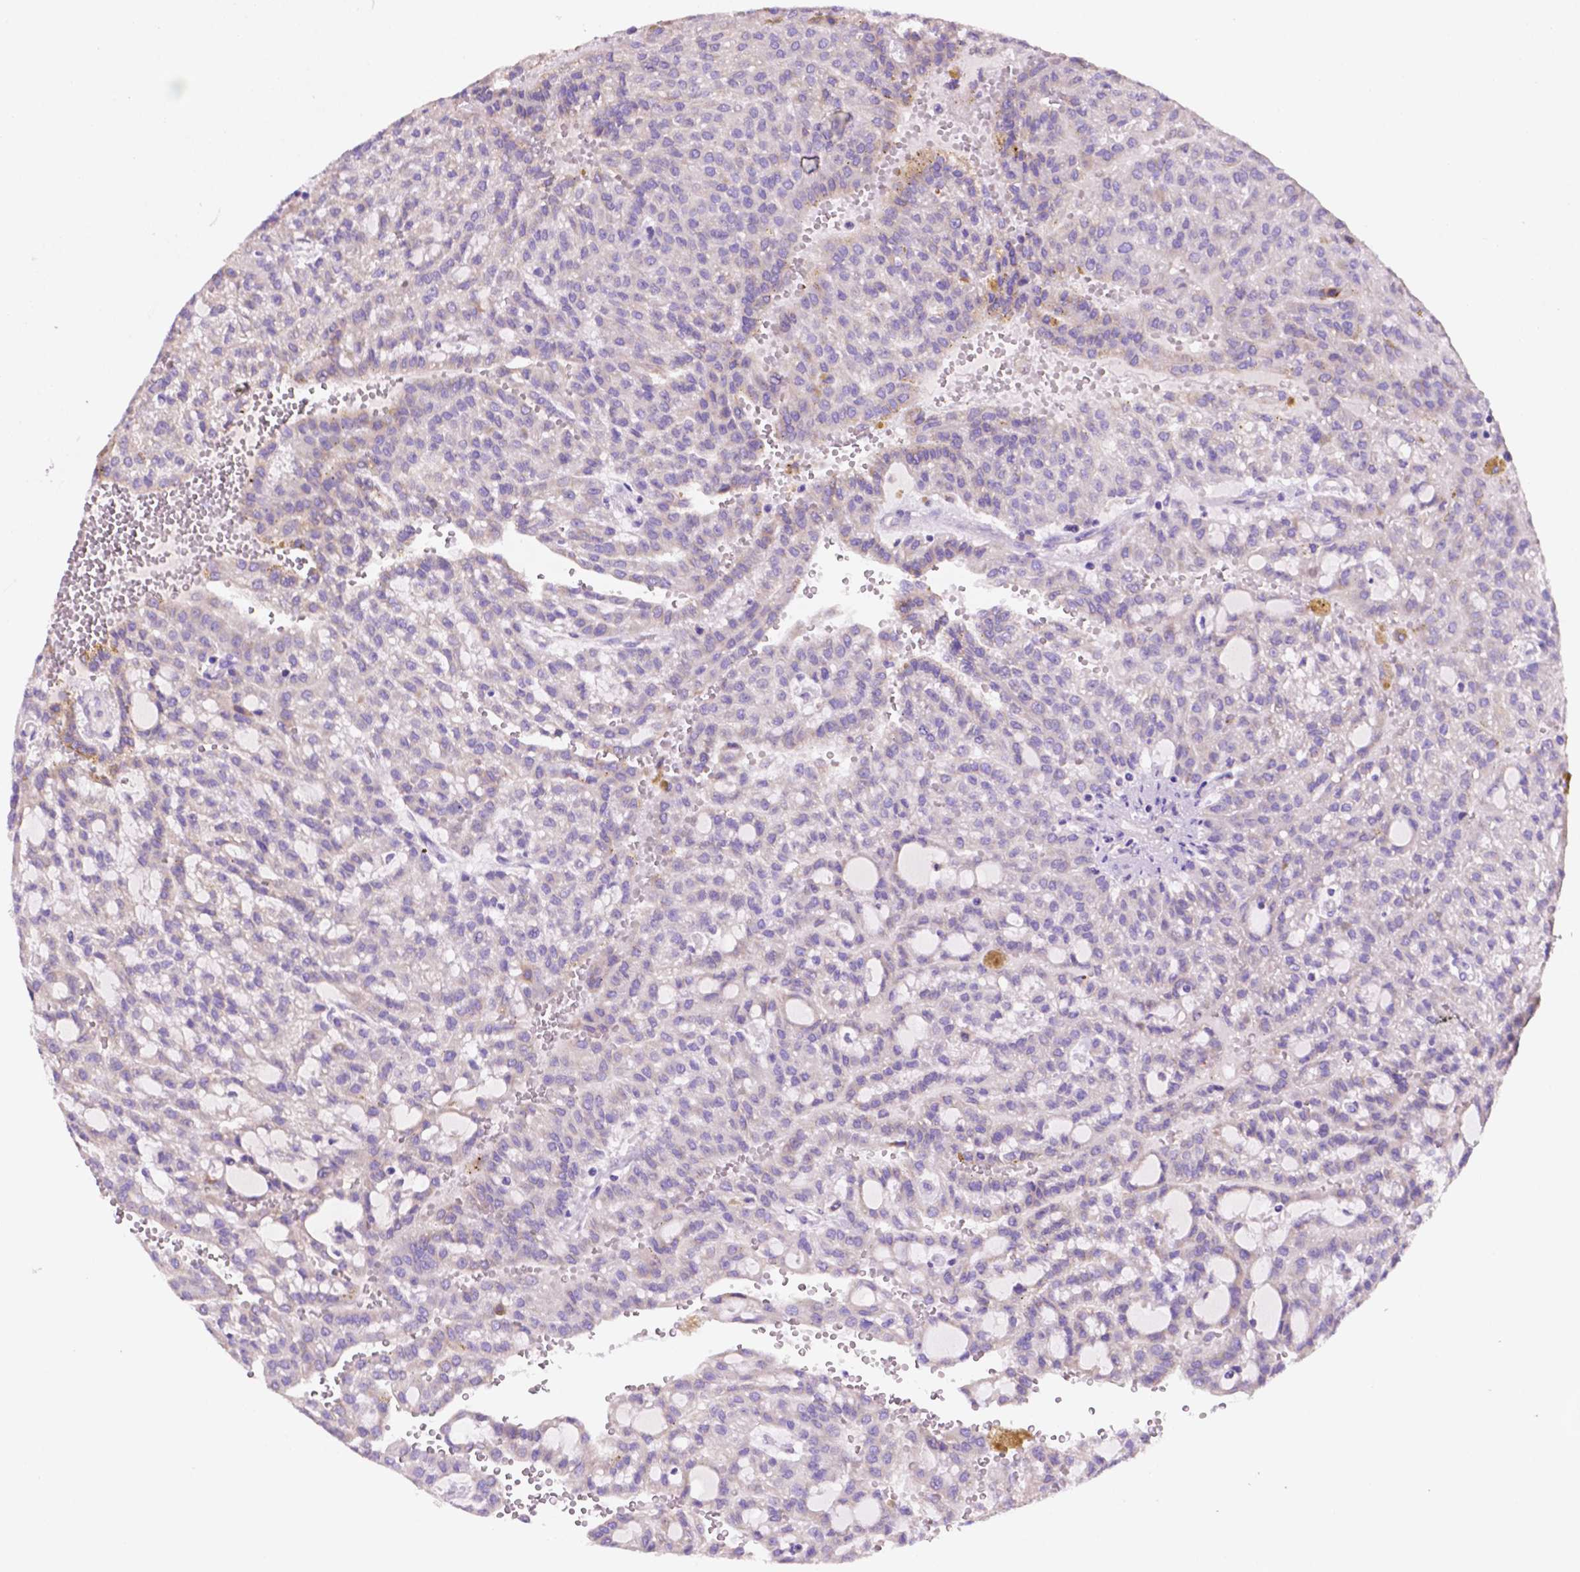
{"staining": {"intensity": "negative", "quantity": "none", "location": "none"}, "tissue": "renal cancer", "cell_type": "Tumor cells", "image_type": "cancer", "snomed": [{"axis": "morphology", "description": "Adenocarcinoma, NOS"}, {"axis": "topography", "description": "Kidney"}], "caption": "The micrograph demonstrates no significant staining in tumor cells of renal cancer.", "gene": "CEACAM7", "patient": {"sex": "male", "age": 63}}